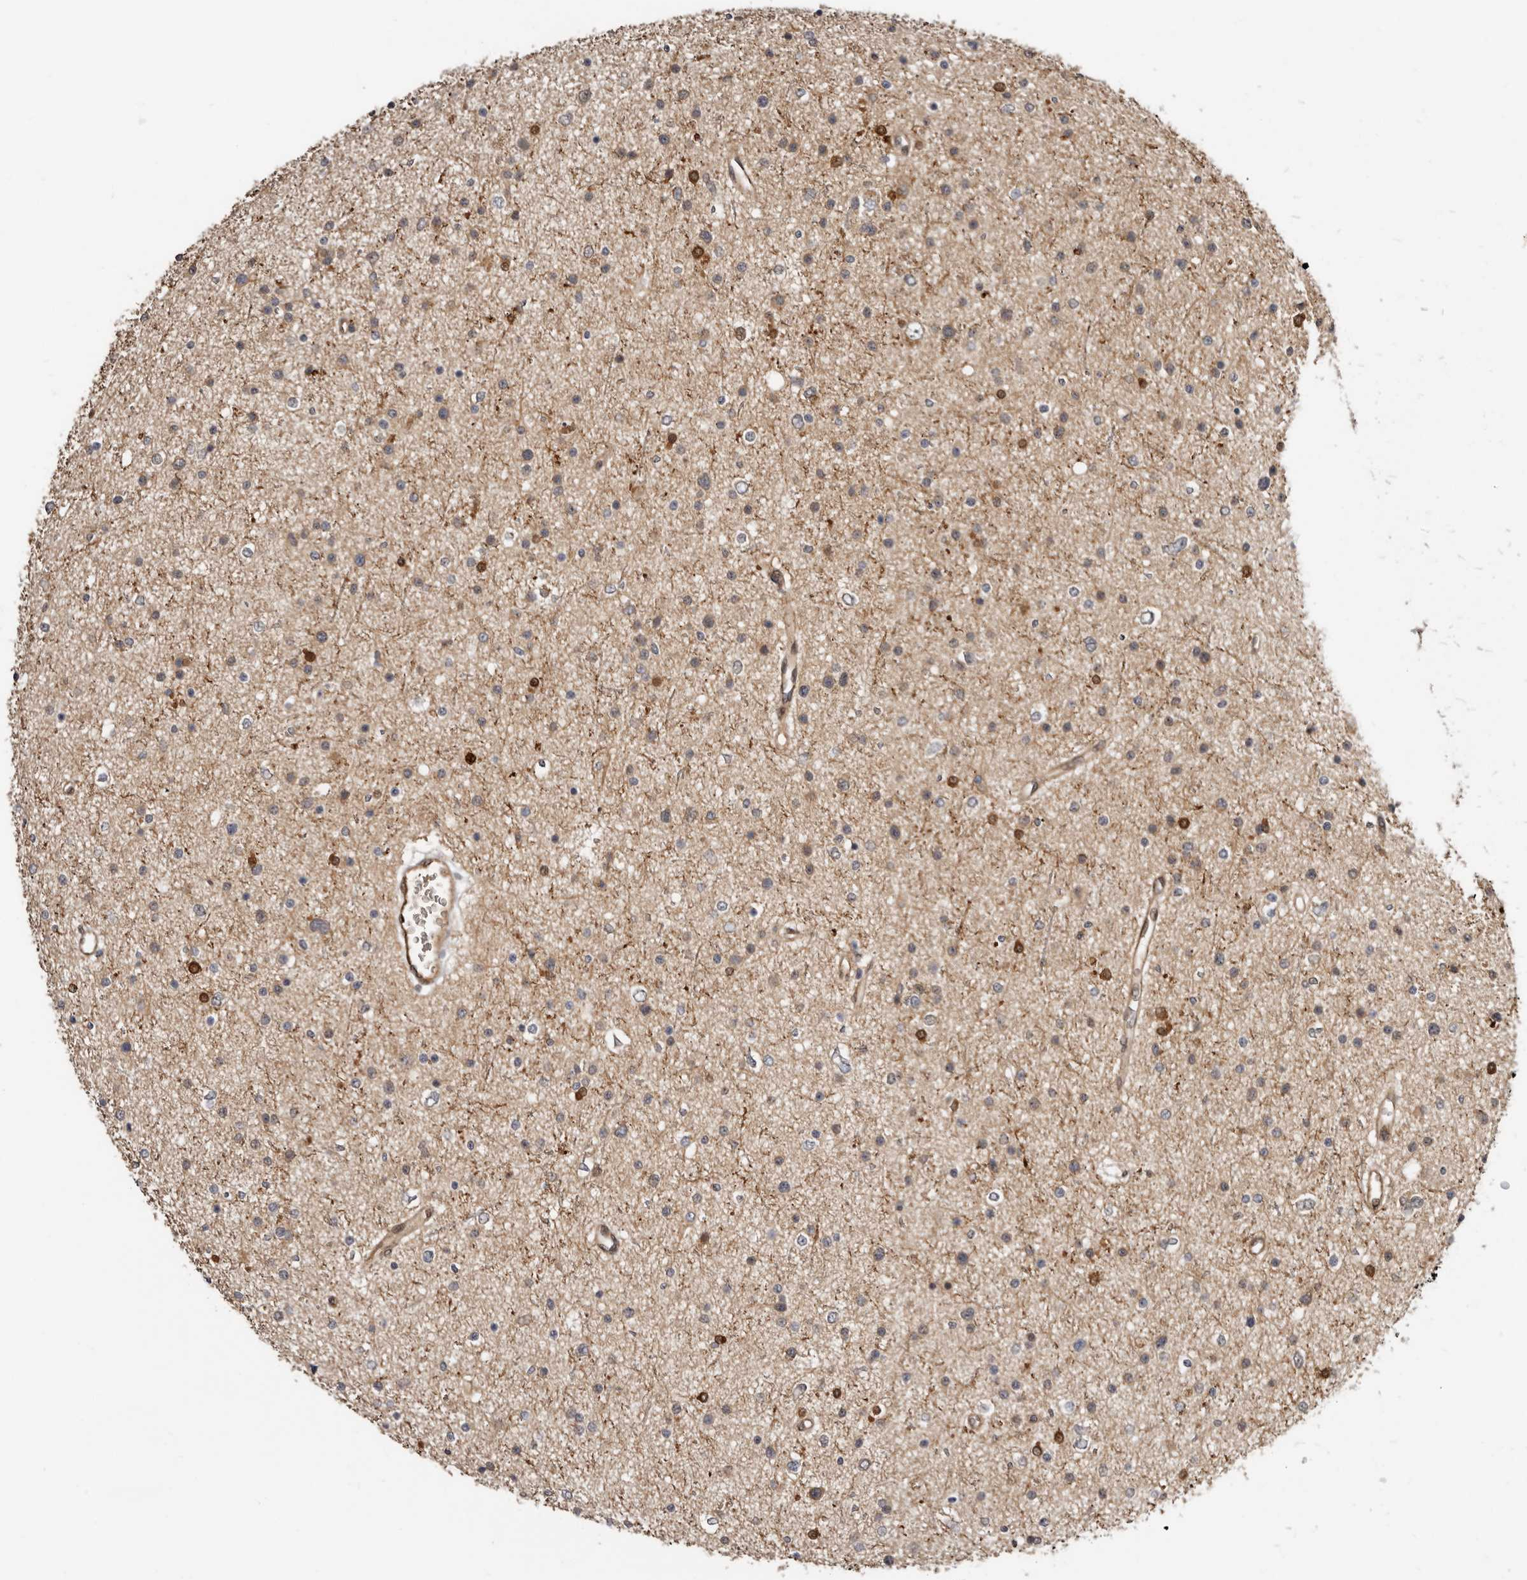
{"staining": {"intensity": "weak", "quantity": ">75%", "location": "cytoplasmic/membranous"}, "tissue": "glioma", "cell_type": "Tumor cells", "image_type": "cancer", "snomed": [{"axis": "morphology", "description": "Glioma, malignant, Low grade"}, {"axis": "topography", "description": "Brain"}], "caption": "A micrograph showing weak cytoplasmic/membranous staining in about >75% of tumor cells in glioma, as visualized by brown immunohistochemical staining.", "gene": "SBDS", "patient": {"sex": "female", "age": 37}}